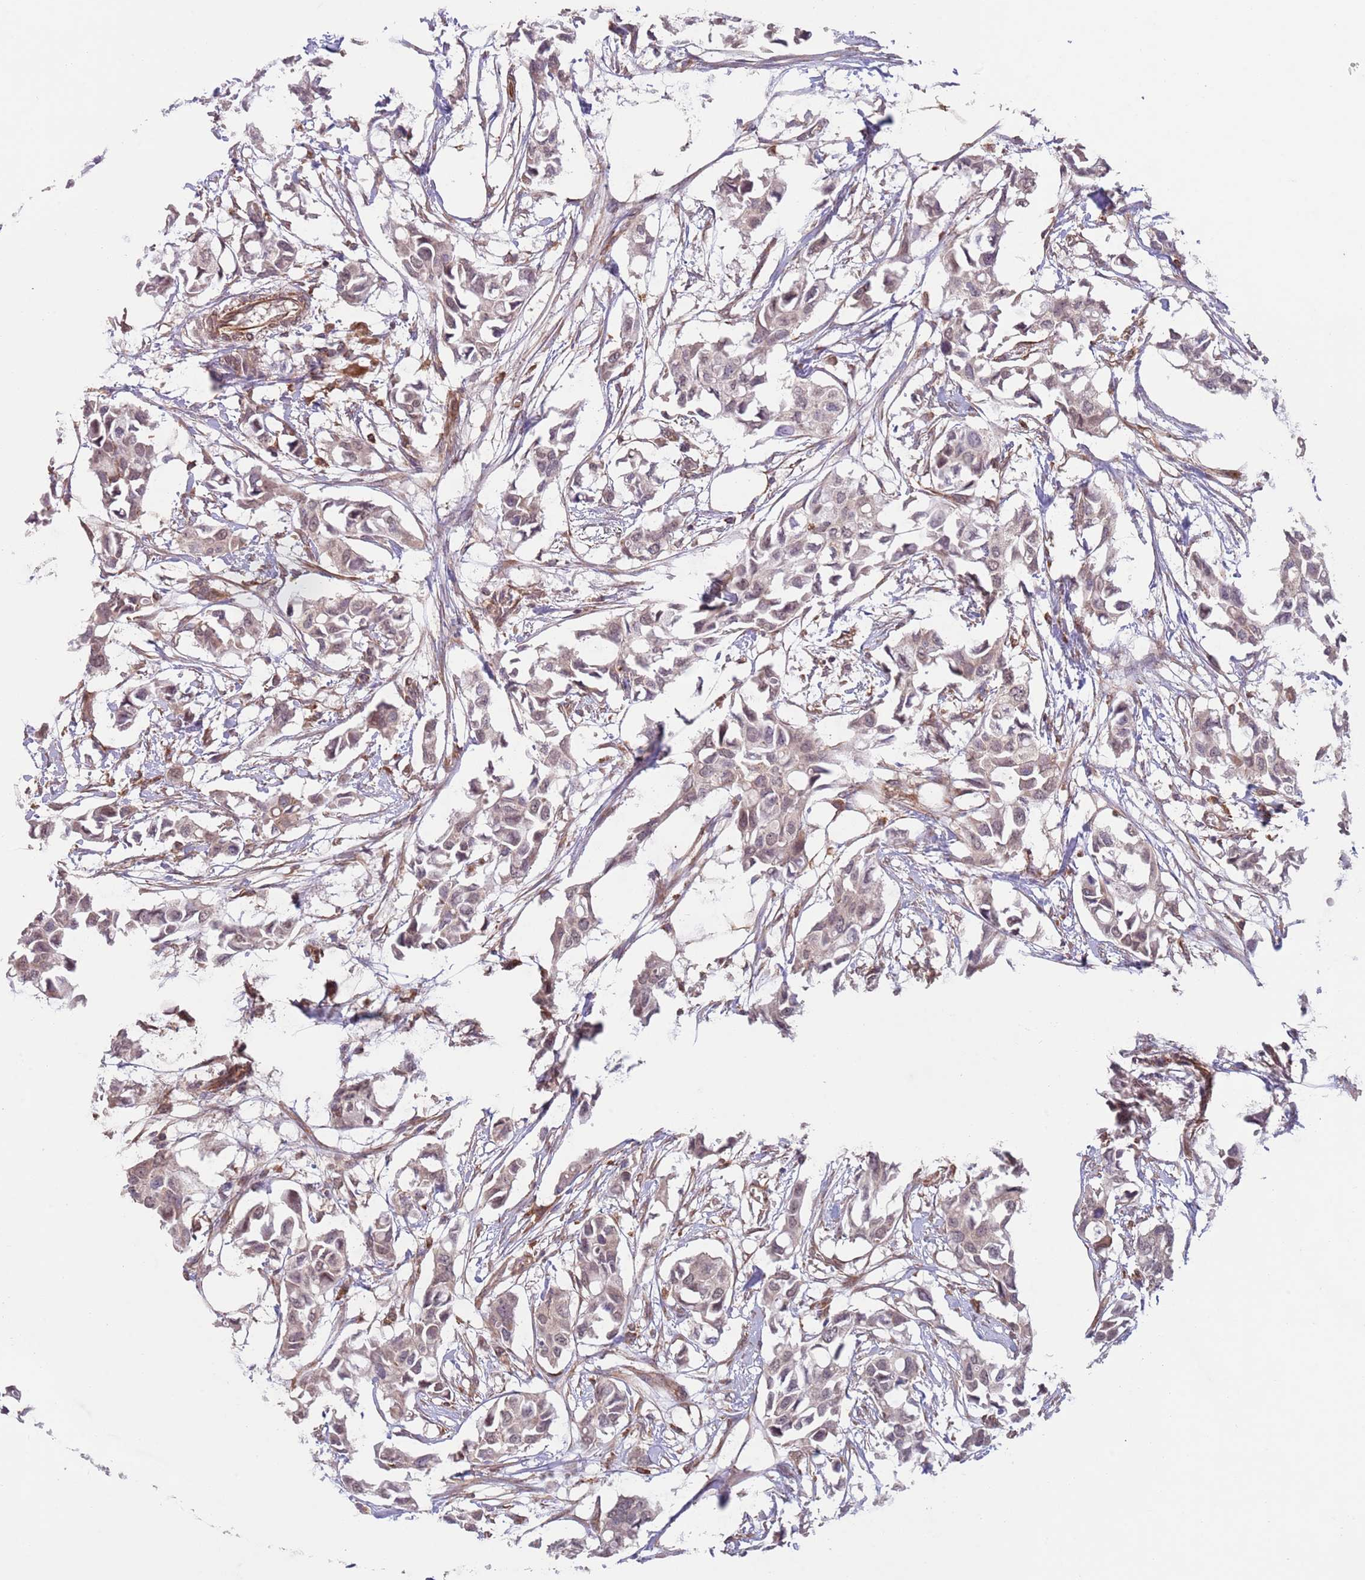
{"staining": {"intensity": "weak", "quantity": ">75%", "location": "nuclear"}, "tissue": "breast cancer", "cell_type": "Tumor cells", "image_type": "cancer", "snomed": [{"axis": "morphology", "description": "Duct carcinoma"}, {"axis": "topography", "description": "Breast"}], "caption": "Immunohistochemical staining of human invasive ductal carcinoma (breast) exhibits low levels of weak nuclear staining in approximately >75% of tumor cells.", "gene": "CHD9", "patient": {"sex": "female", "age": 41}}